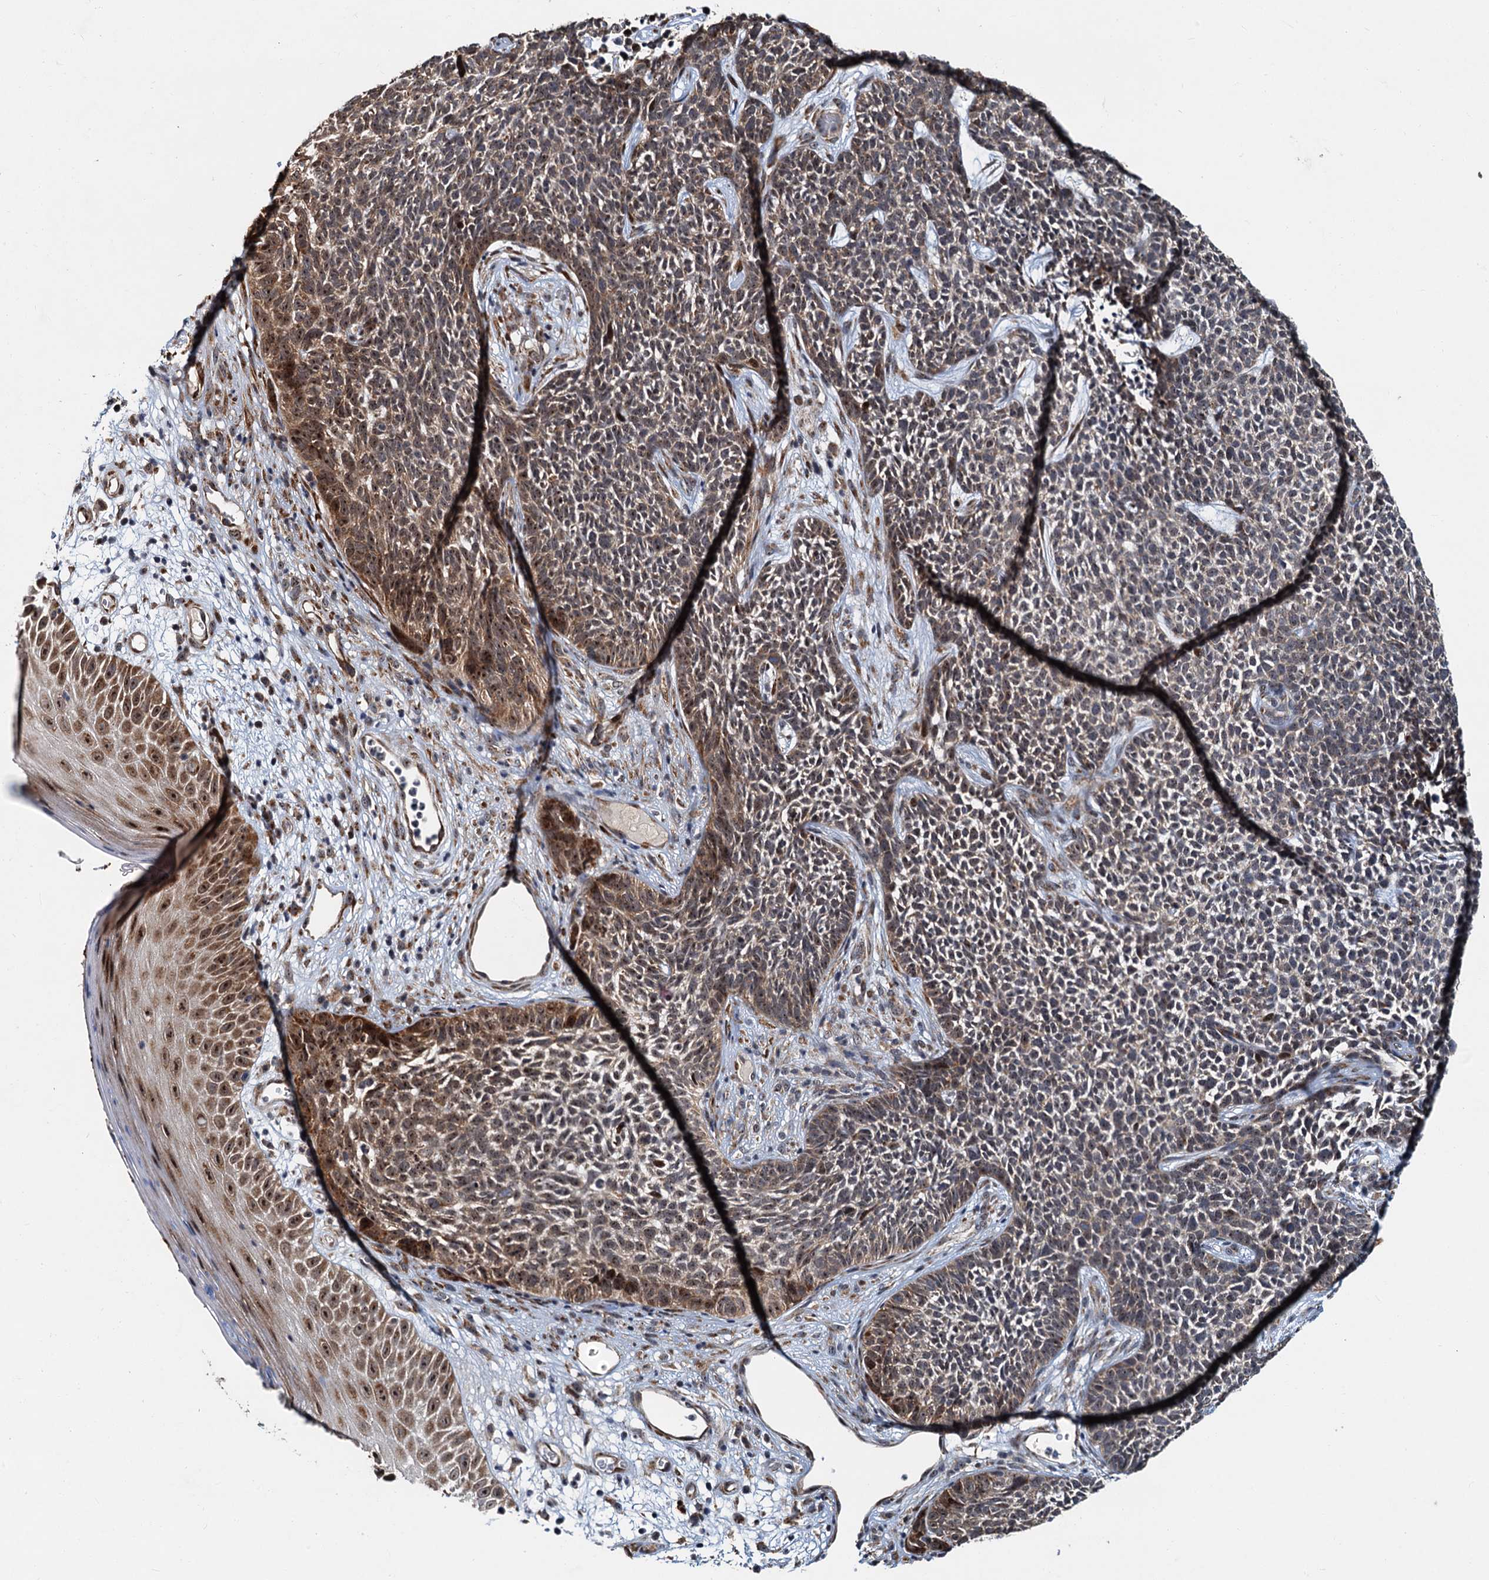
{"staining": {"intensity": "moderate", "quantity": "25%-75%", "location": "cytoplasmic/membranous,nuclear"}, "tissue": "skin cancer", "cell_type": "Tumor cells", "image_type": "cancer", "snomed": [{"axis": "morphology", "description": "Basal cell carcinoma"}, {"axis": "topography", "description": "Skin"}], "caption": "Immunohistochemistry of skin basal cell carcinoma shows medium levels of moderate cytoplasmic/membranous and nuclear expression in about 25%-75% of tumor cells. The staining was performed using DAB (3,3'-diaminobenzidine), with brown indicating positive protein expression. Nuclei are stained blue with hematoxylin.", "gene": "DNAJC21", "patient": {"sex": "female", "age": 84}}